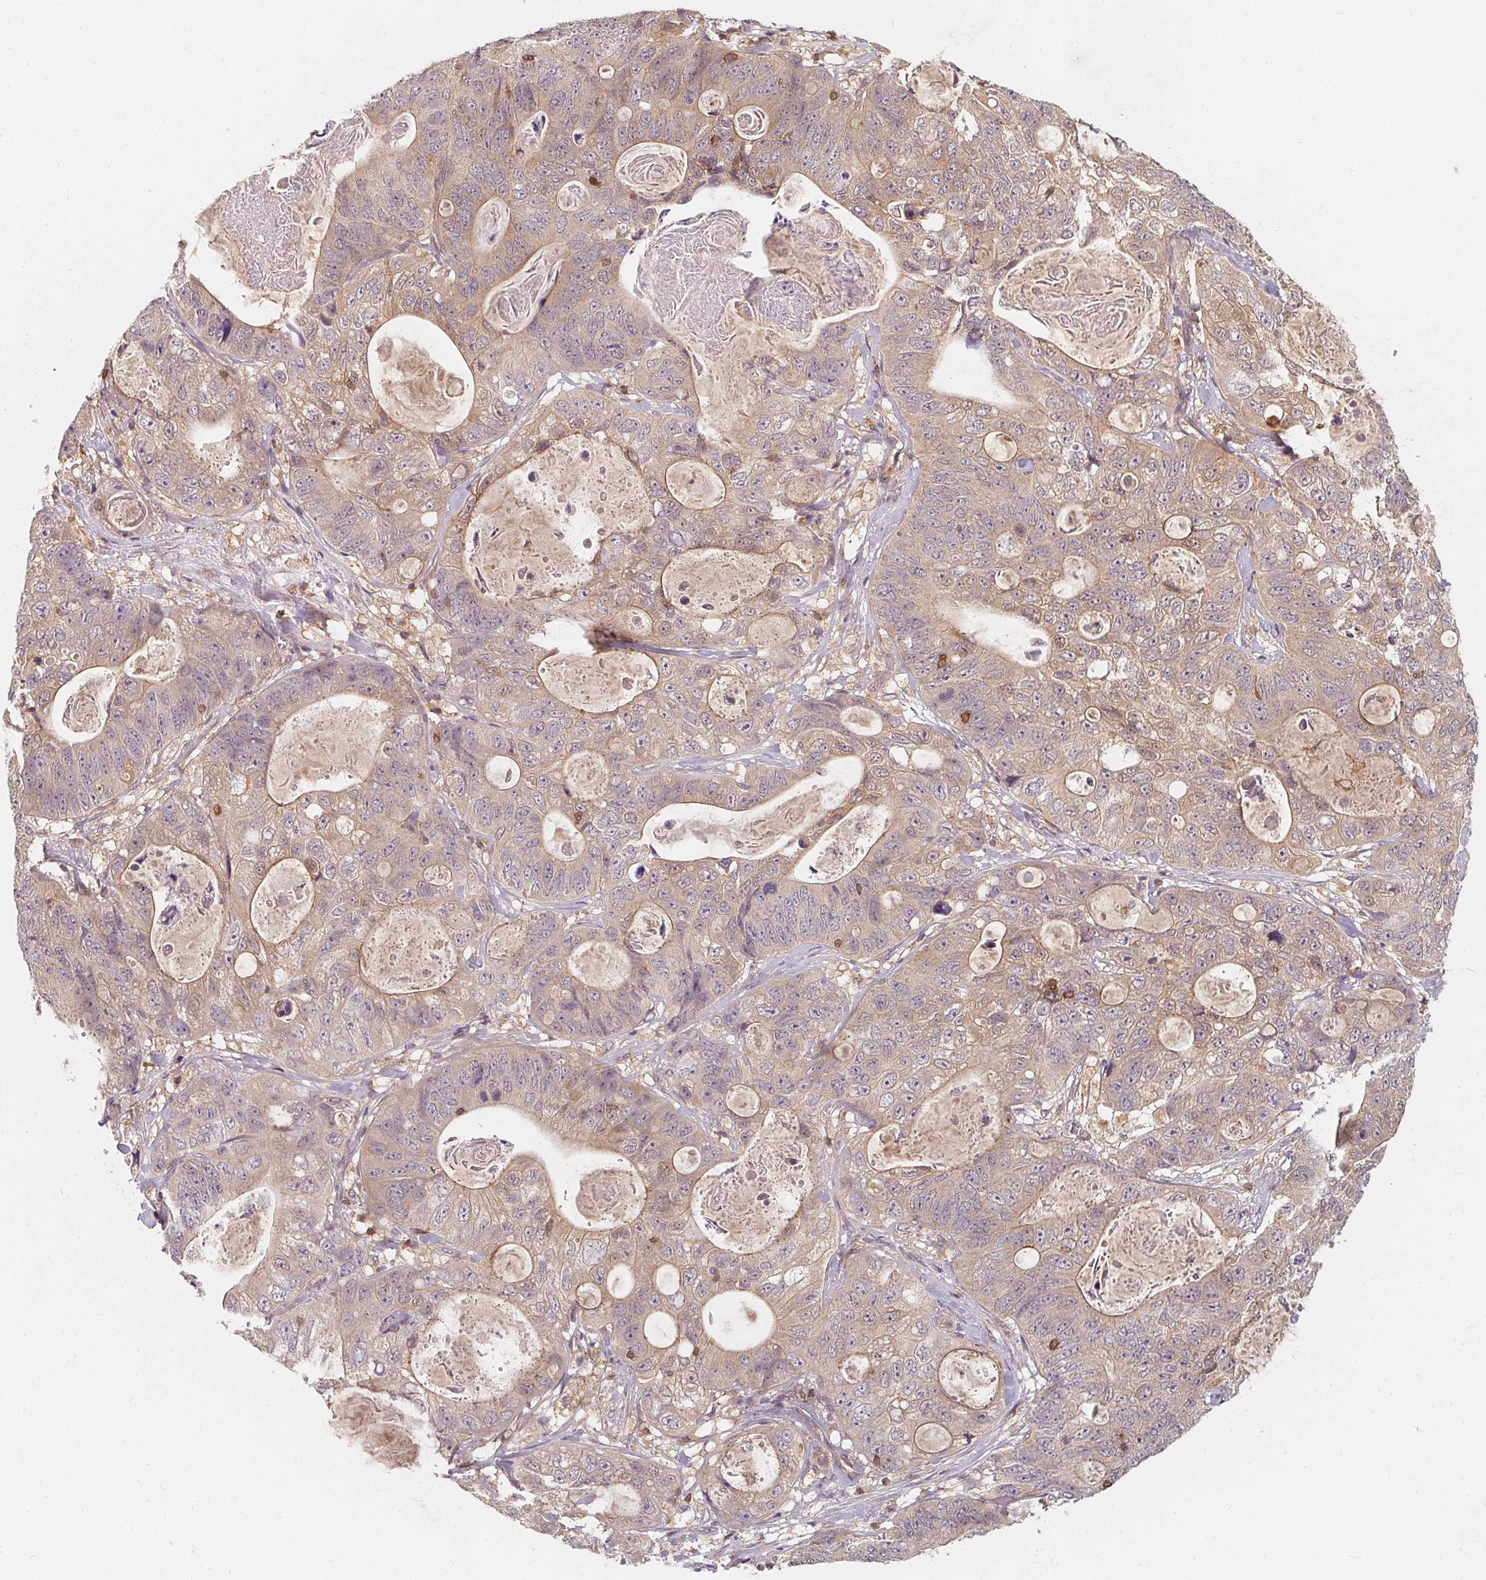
{"staining": {"intensity": "weak", "quantity": "25%-75%", "location": "cytoplasmic/membranous"}, "tissue": "stomach cancer", "cell_type": "Tumor cells", "image_type": "cancer", "snomed": [{"axis": "morphology", "description": "Normal tissue, NOS"}, {"axis": "morphology", "description": "Adenocarcinoma, NOS"}, {"axis": "topography", "description": "Stomach"}], "caption": "Protein staining reveals weak cytoplasmic/membranous staining in about 25%-75% of tumor cells in stomach cancer (adenocarcinoma).", "gene": "ANKRD13A", "patient": {"sex": "female", "age": 89}}